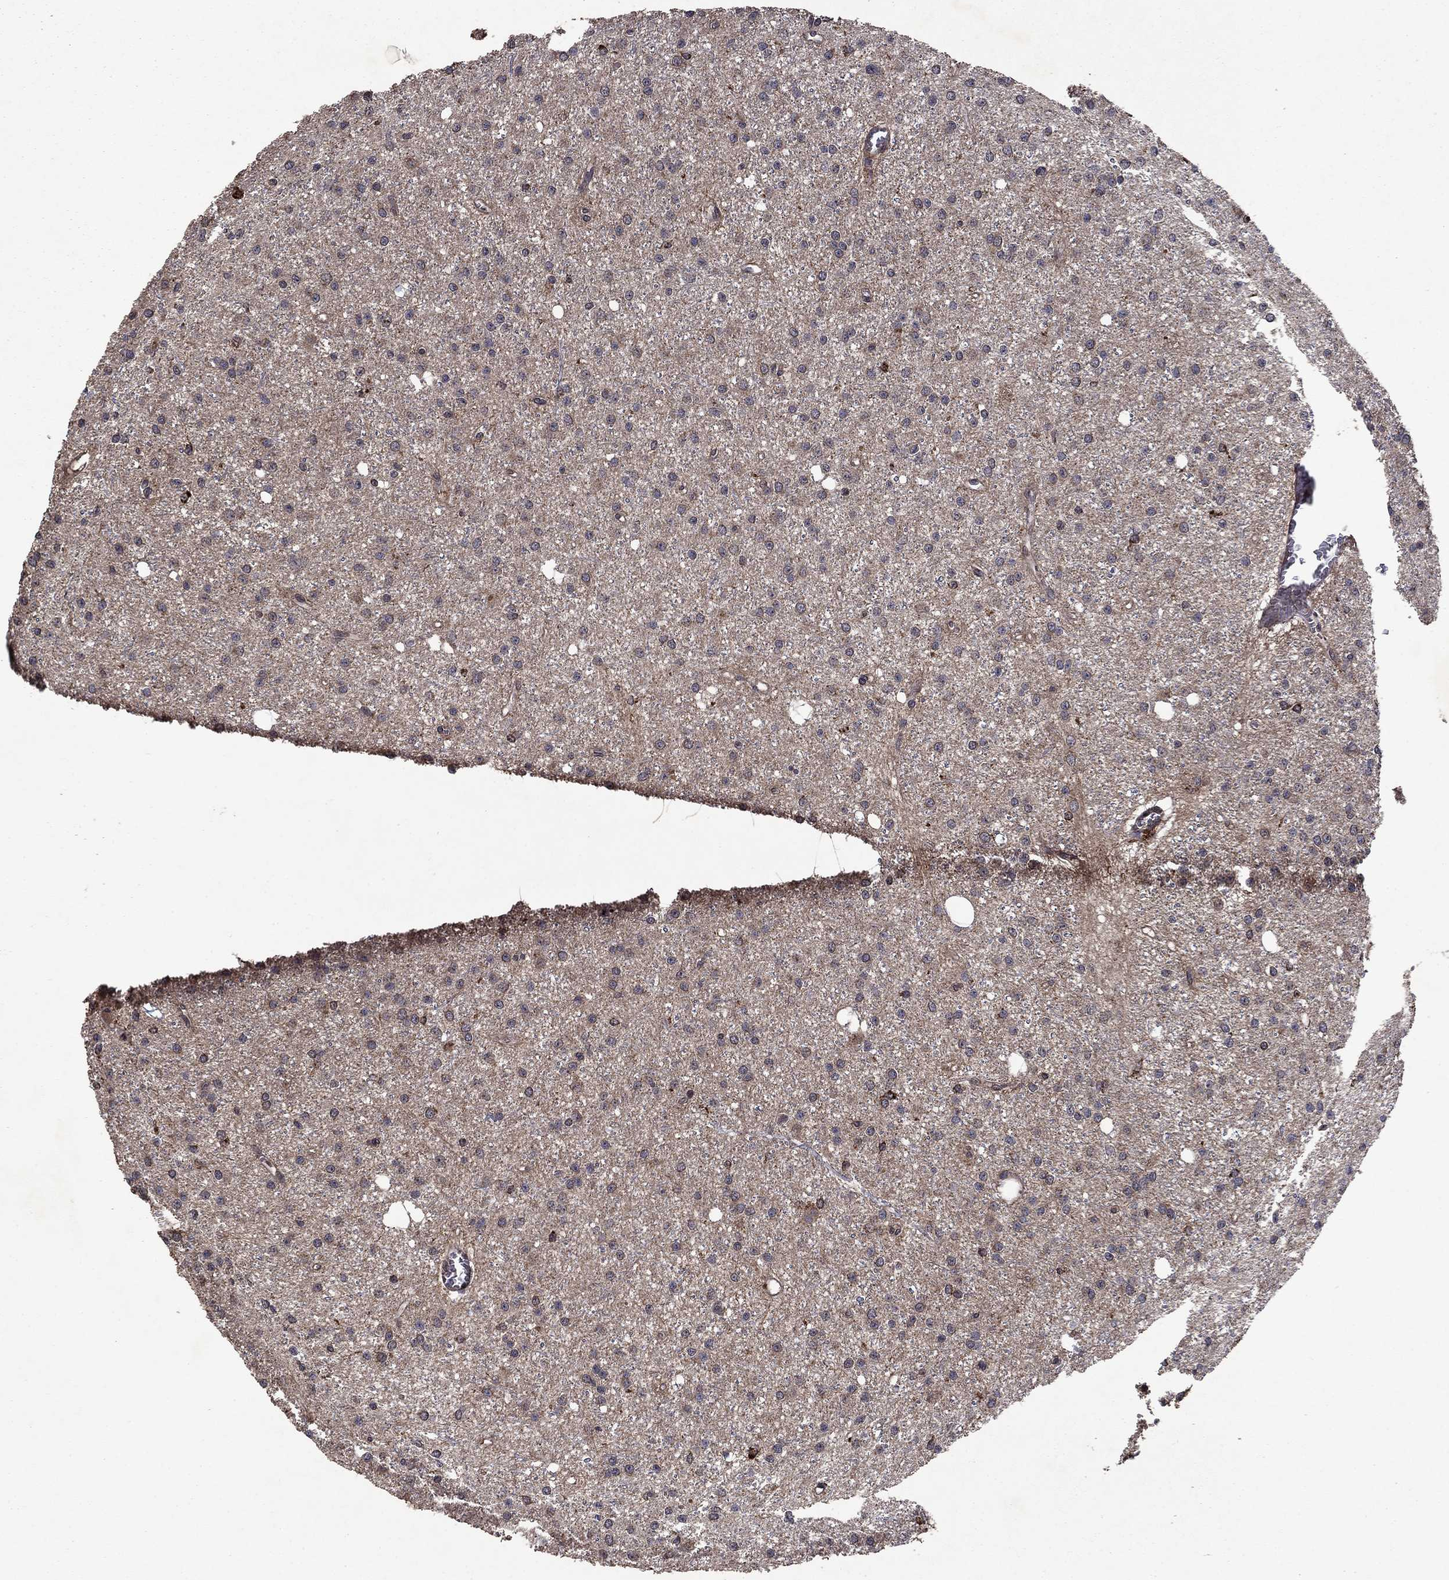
{"staining": {"intensity": "weak", "quantity": "<25%", "location": "cytoplasmic/membranous"}, "tissue": "glioma", "cell_type": "Tumor cells", "image_type": "cancer", "snomed": [{"axis": "morphology", "description": "Glioma, malignant, Low grade"}, {"axis": "topography", "description": "Brain"}], "caption": "The histopathology image reveals no staining of tumor cells in glioma. (DAB (3,3'-diaminobenzidine) immunohistochemistry visualized using brightfield microscopy, high magnification).", "gene": "DHRS1", "patient": {"sex": "male", "age": 27}}